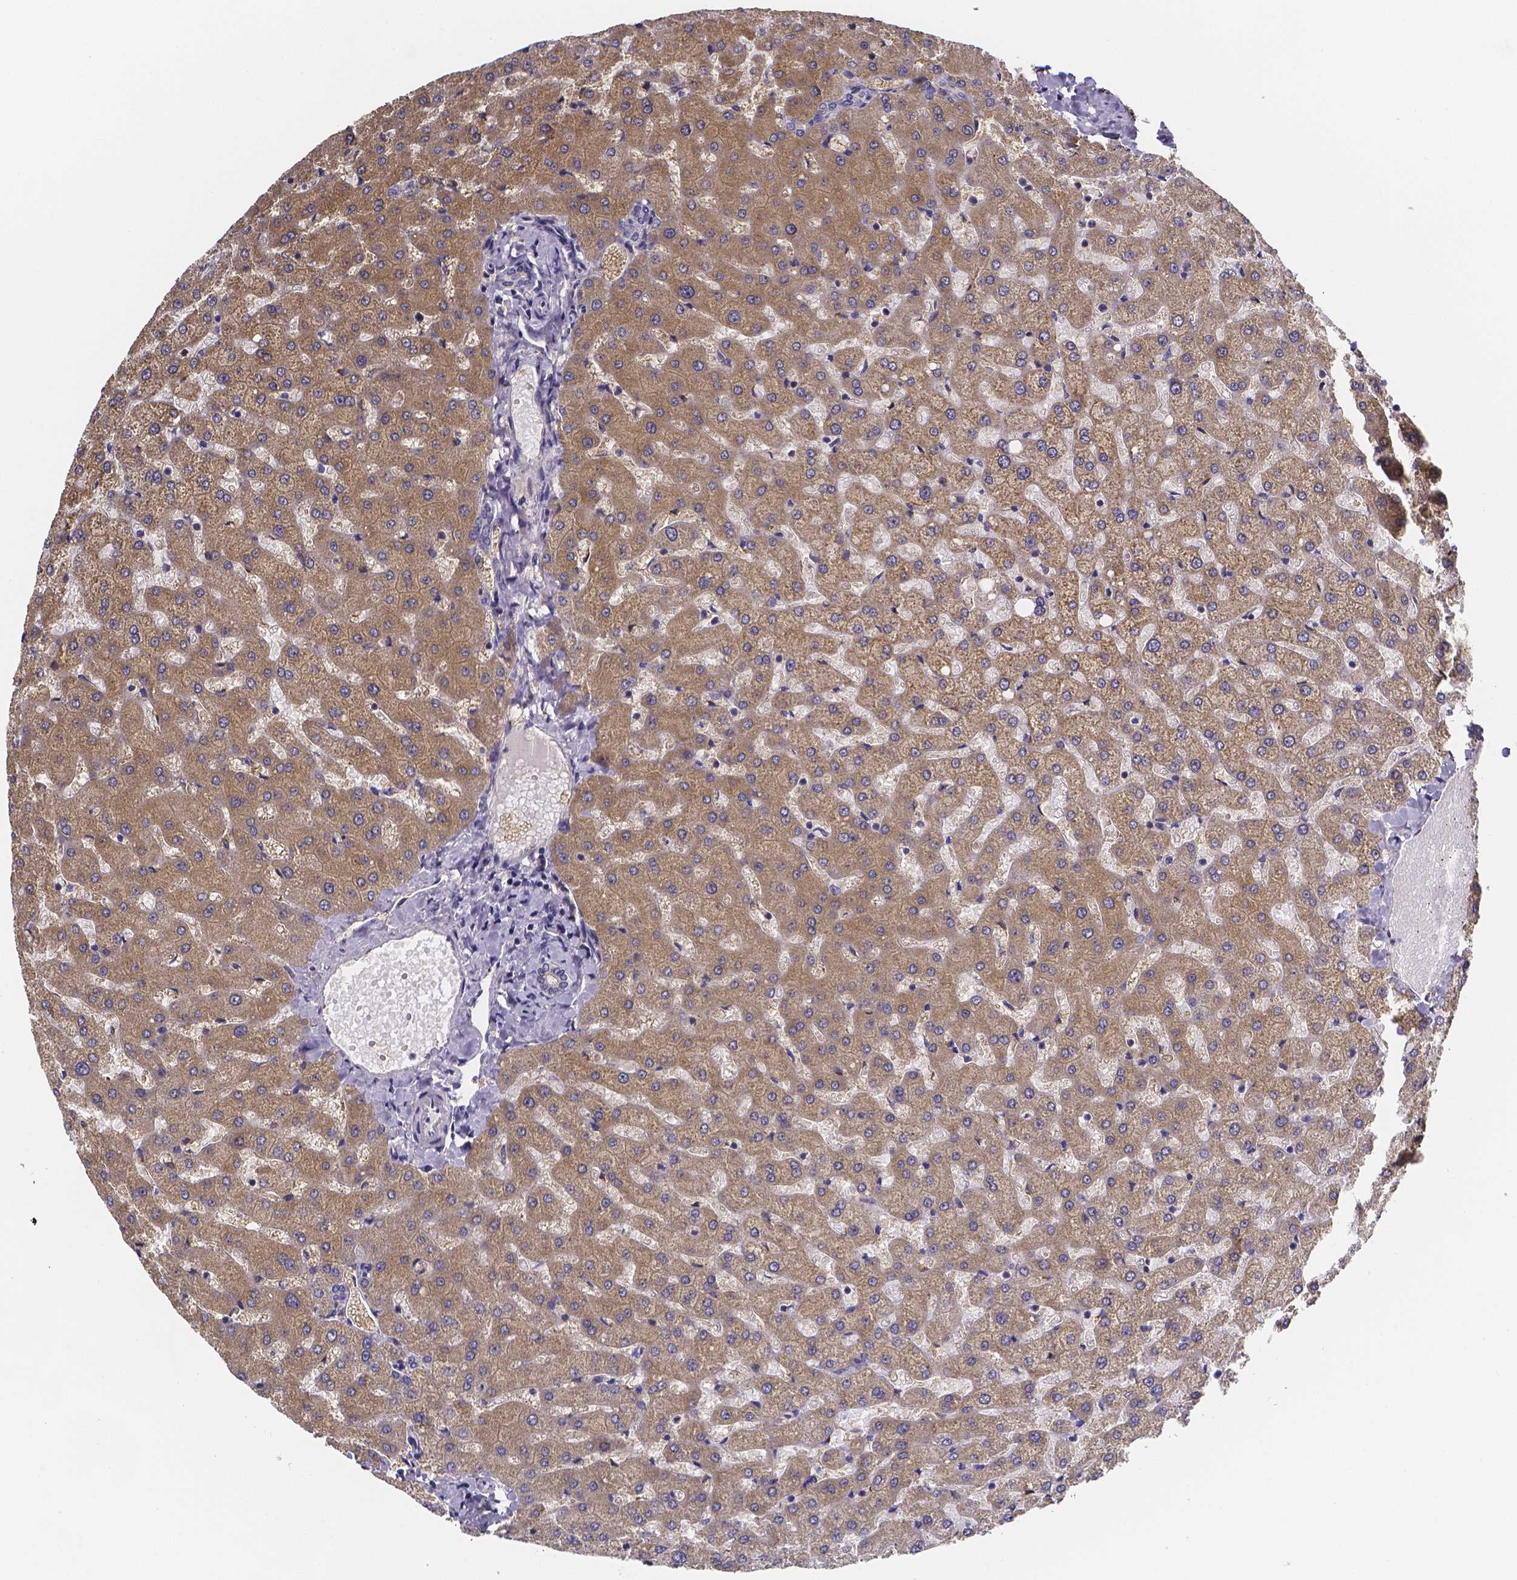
{"staining": {"intensity": "negative", "quantity": "none", "location": "none"}, "tissue": "liver", "cell_type": "Cholangiocytes", "image_type": "normal", "snomed": [{"axis": "morphology", "description": "Normal tissue, NOS"}, {"axis": "topography", "description": "Liver"}], "caption": "High magnification brightfield microscopy of benign liver stained with DAB (3,3'-diaminobenzidine) (brown) and counterstained with hematoxylin (blue): cholangiocytes show no significant positivity.", "gene": "PAH", "patient": {"sex": "female", "age": 50}}